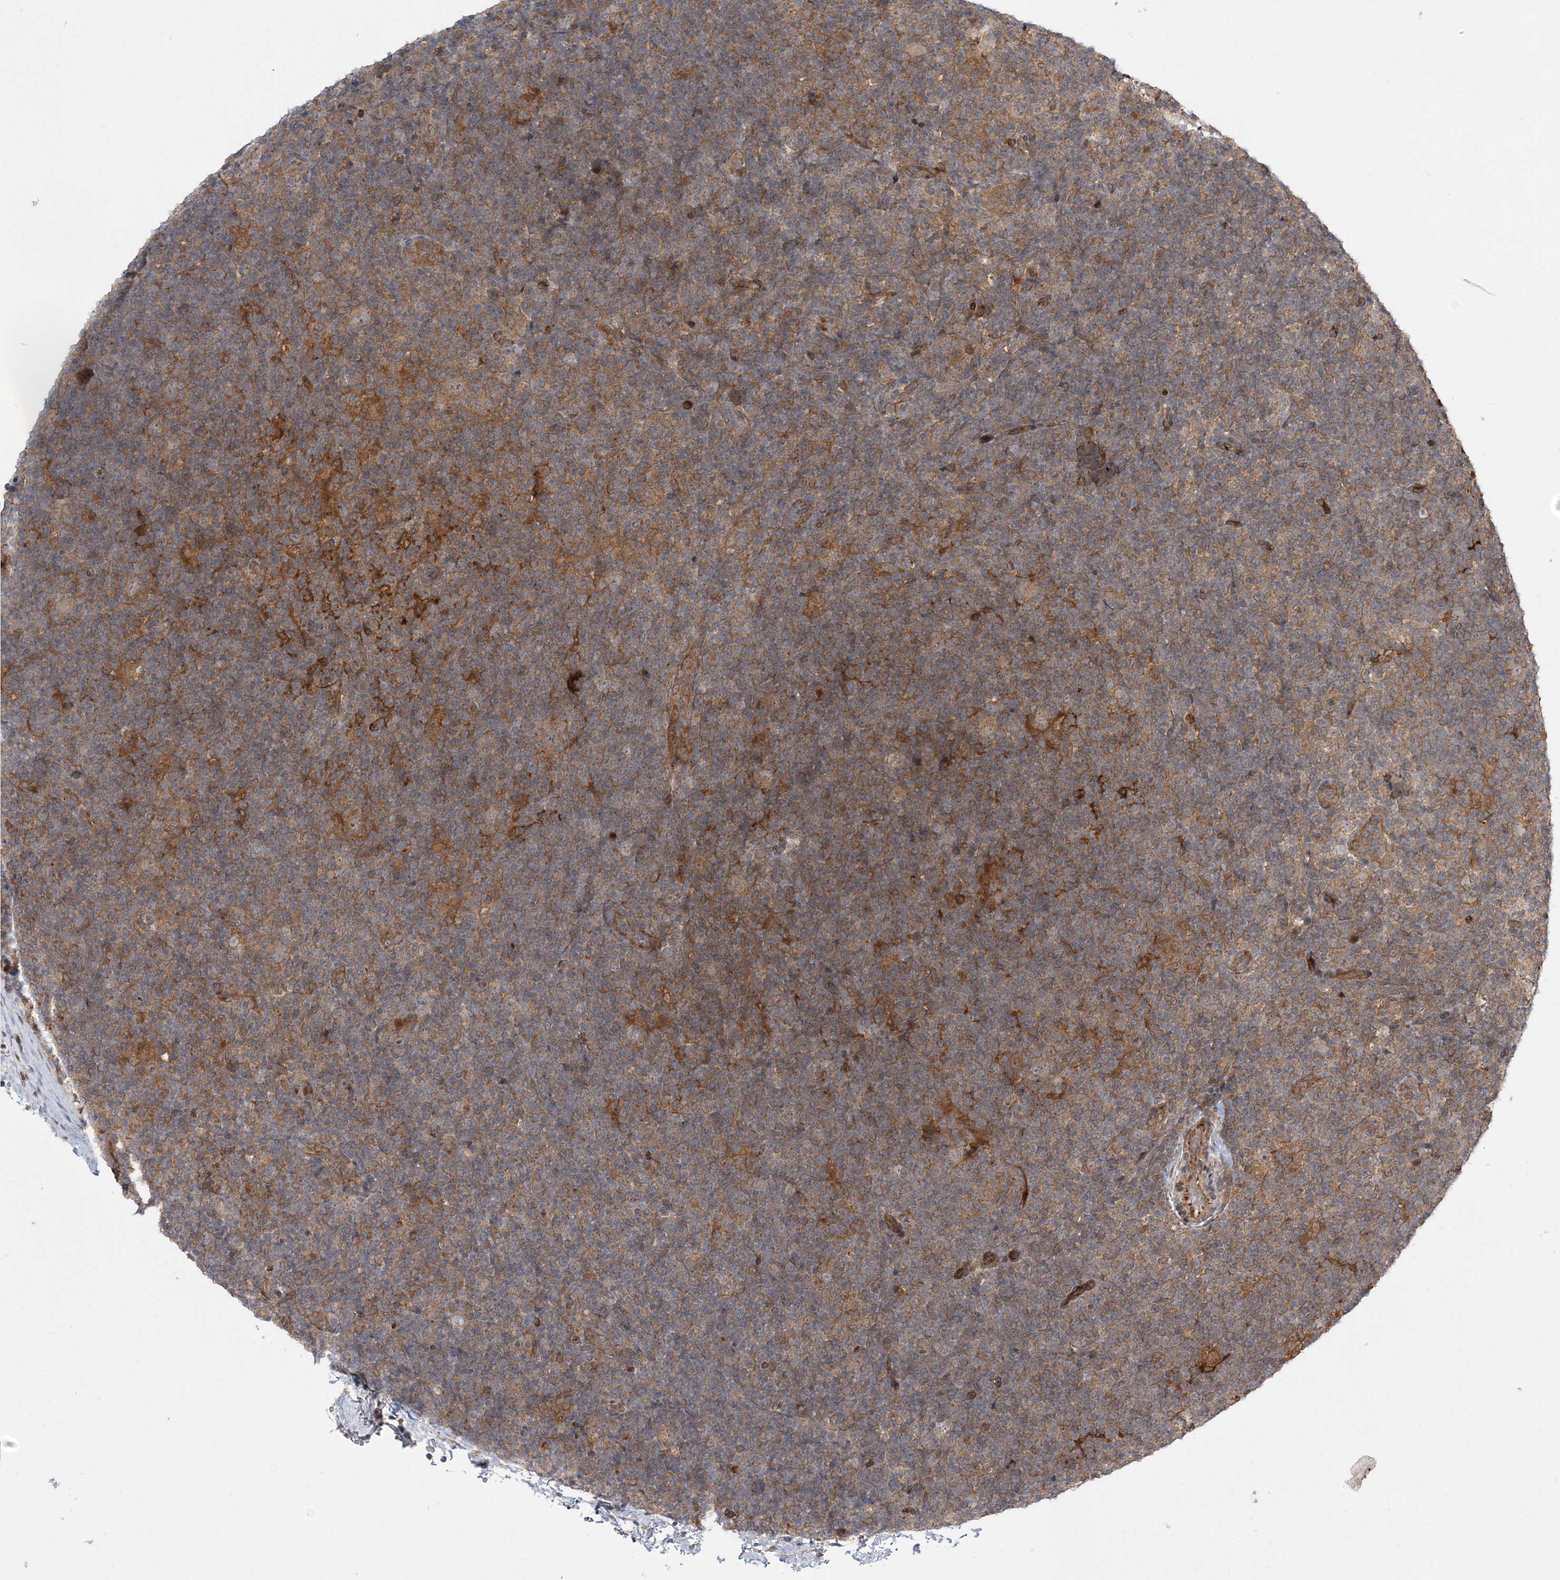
{"staining": {"intensity": "weak", "quantity": ">75%", "location": "cytoplasmic/membranous"}, "tissue": "lymphoma", "cell_type": "Tumor cells", "image_type": "cancer", "snomed": [{"axis": "morphology", "description": "Hodgkin's disease, NOS"}, {"axis": "topography", "description": "Lymph node"}], "caption": "The immunohistochemical stain highlights weak cytoplasmic/membranous expression in tumor cells of Hodgkin's disease tissue. Ihc stains the protein of interest in brown and the nuclei are stained blue.", "gene": "UBTD2", "patient": {"sex": "female", "age": 57}}